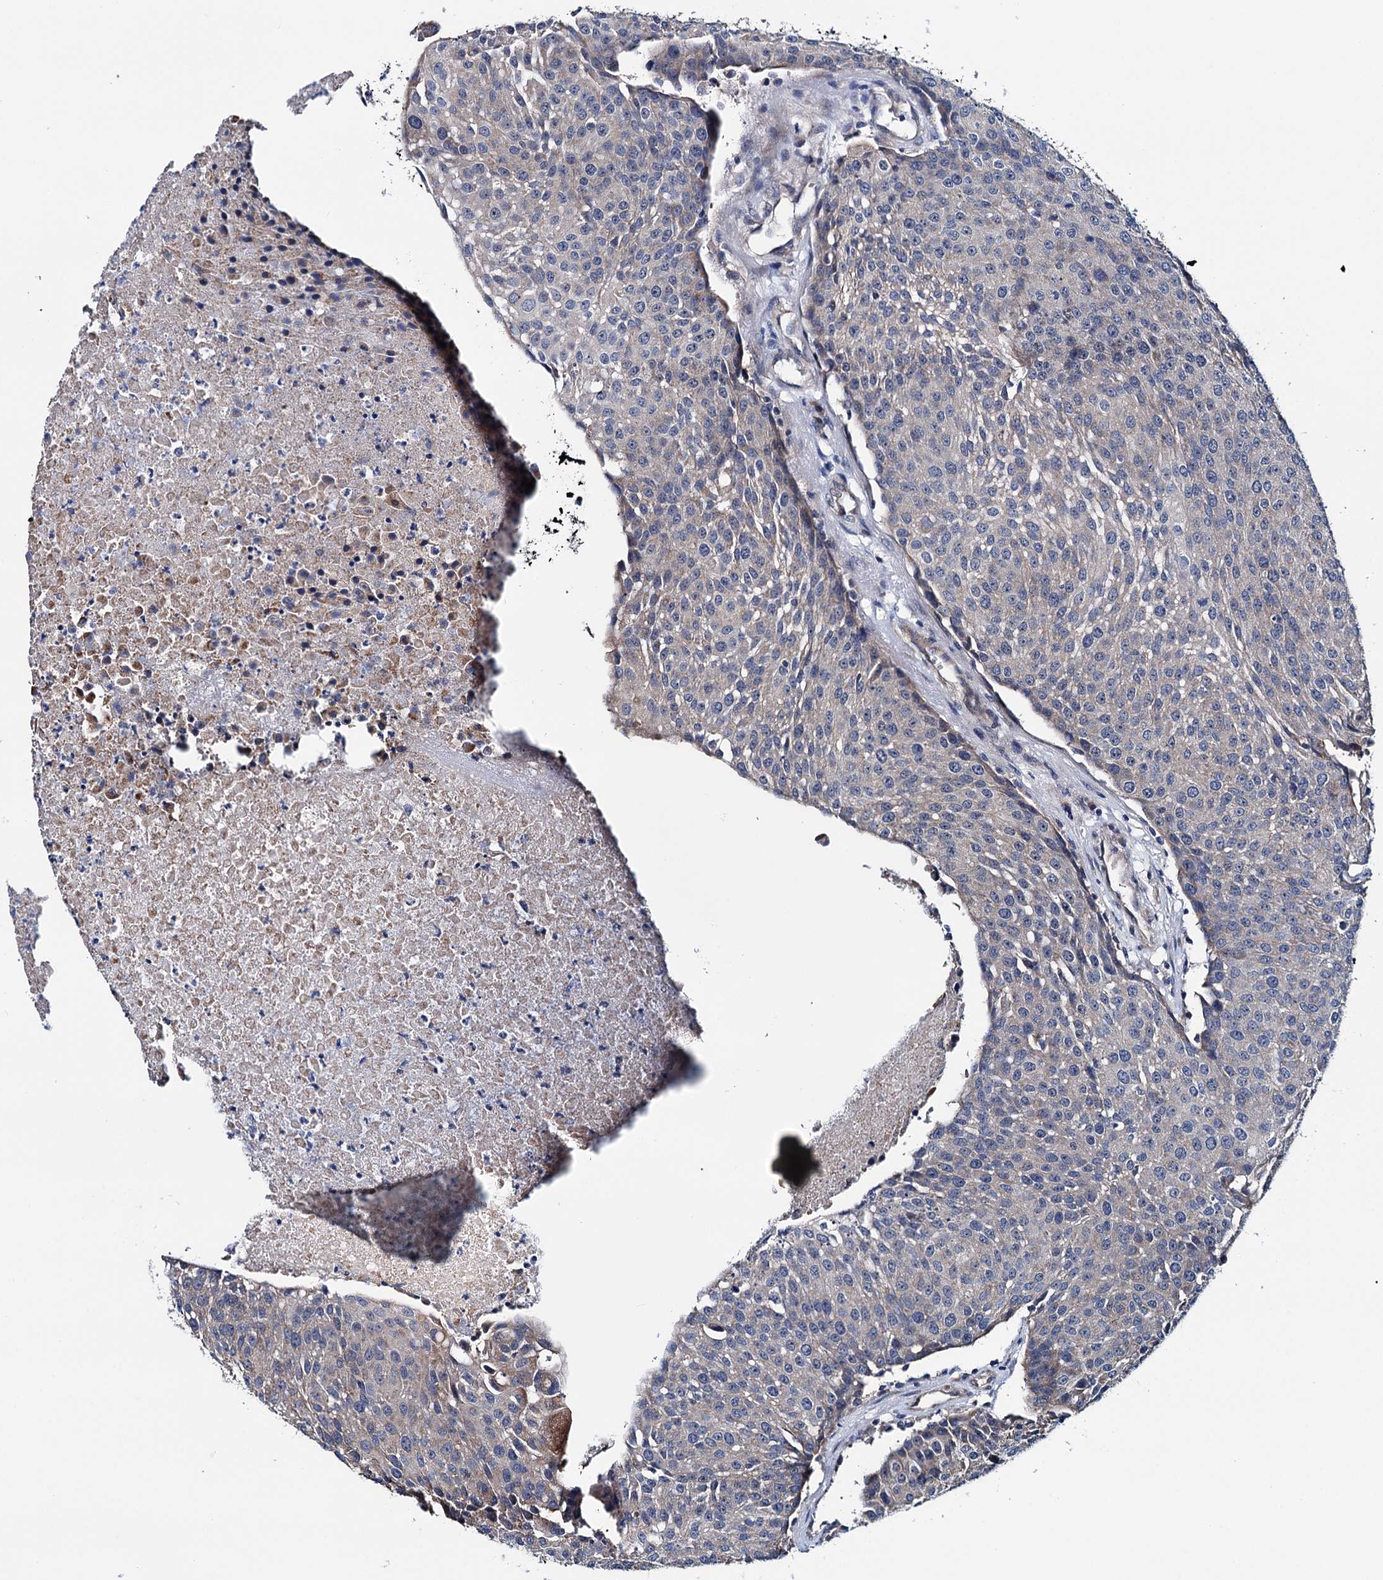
{"staining": {"intensity": "negative", "quantity": "none", "location": "none"}, "tissue": "urothelial cancer", "cell_type": "Tumor cells", "image_type": "cancer", "snomed": [{"axis": "morphology", "description": "Urothelial carcinoma, High grade"}, {"axis": "topography", "description": "Urinary bladder"}], "caption": "This is an immunohistochemistry histopathology image of urothelial cancer. There is no positivity in tumor cells.", "gene": "EYA4", "patient": {"sex": "female", "age": 85}}